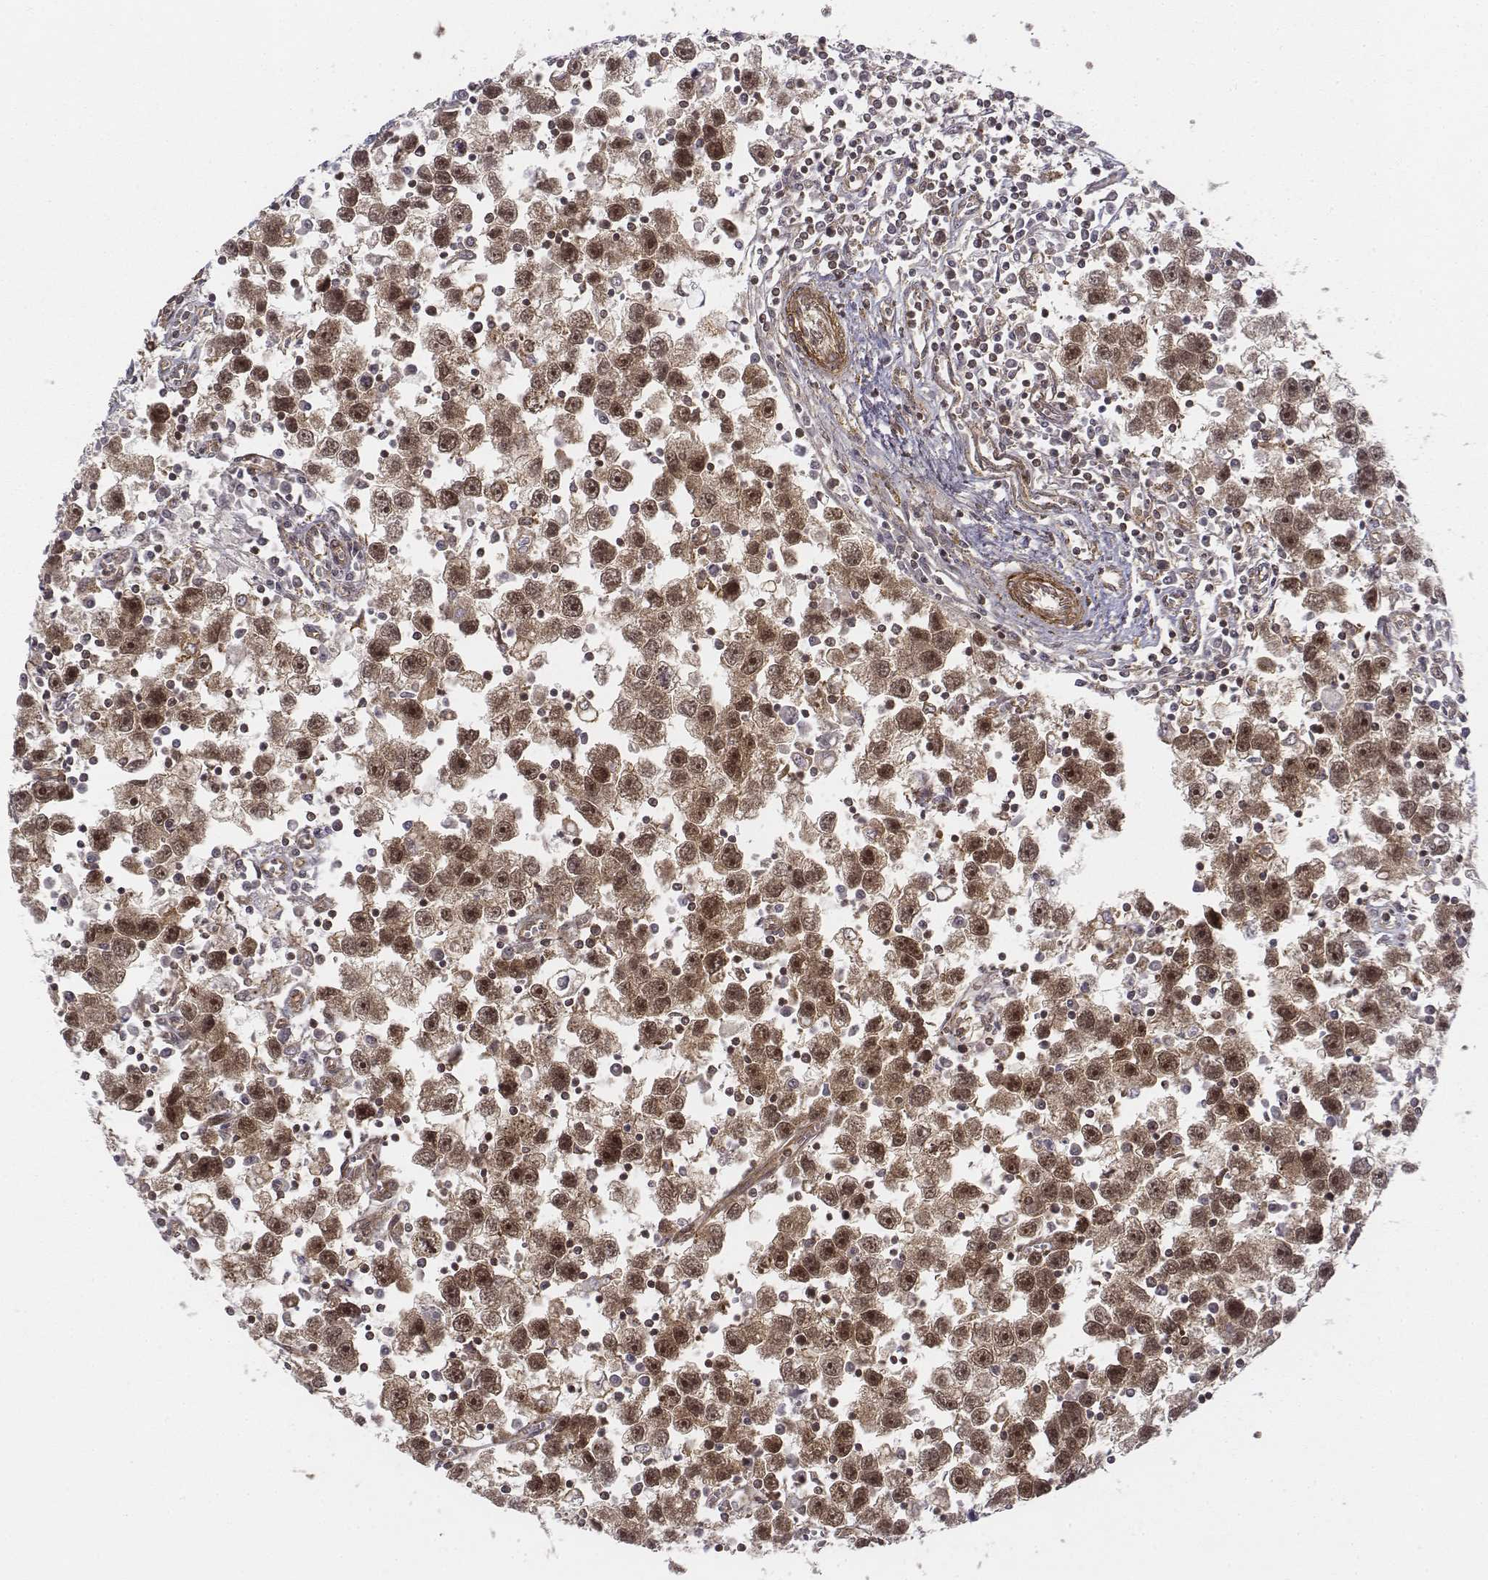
{"staining": {"intensity": "moderate", "quantity": ">75%", "location": "cytoplasmic/membranous,nuclear"}, "tissue": "testis cancer", "cell_type": "Tumor cells", "image_type": "cancer", "snomed": [{"axis": "morphology", "description": "Seminoma, NOS"}, {"axis": "topography", "description": "Testis"}], "caption": "IHC photomicrograph of neoplastic tissue: testis cancer stained using immunohistochemistry shows medium levels of moderate protein expression localized specifically in the cytoplasmic/membranous and nuclear of tumor cells, appearing as a cytoplasmic/membranous and nuclear brown color.", "gene": "ZFYVE19", "patient": {"sex": "male", "age": 30}}